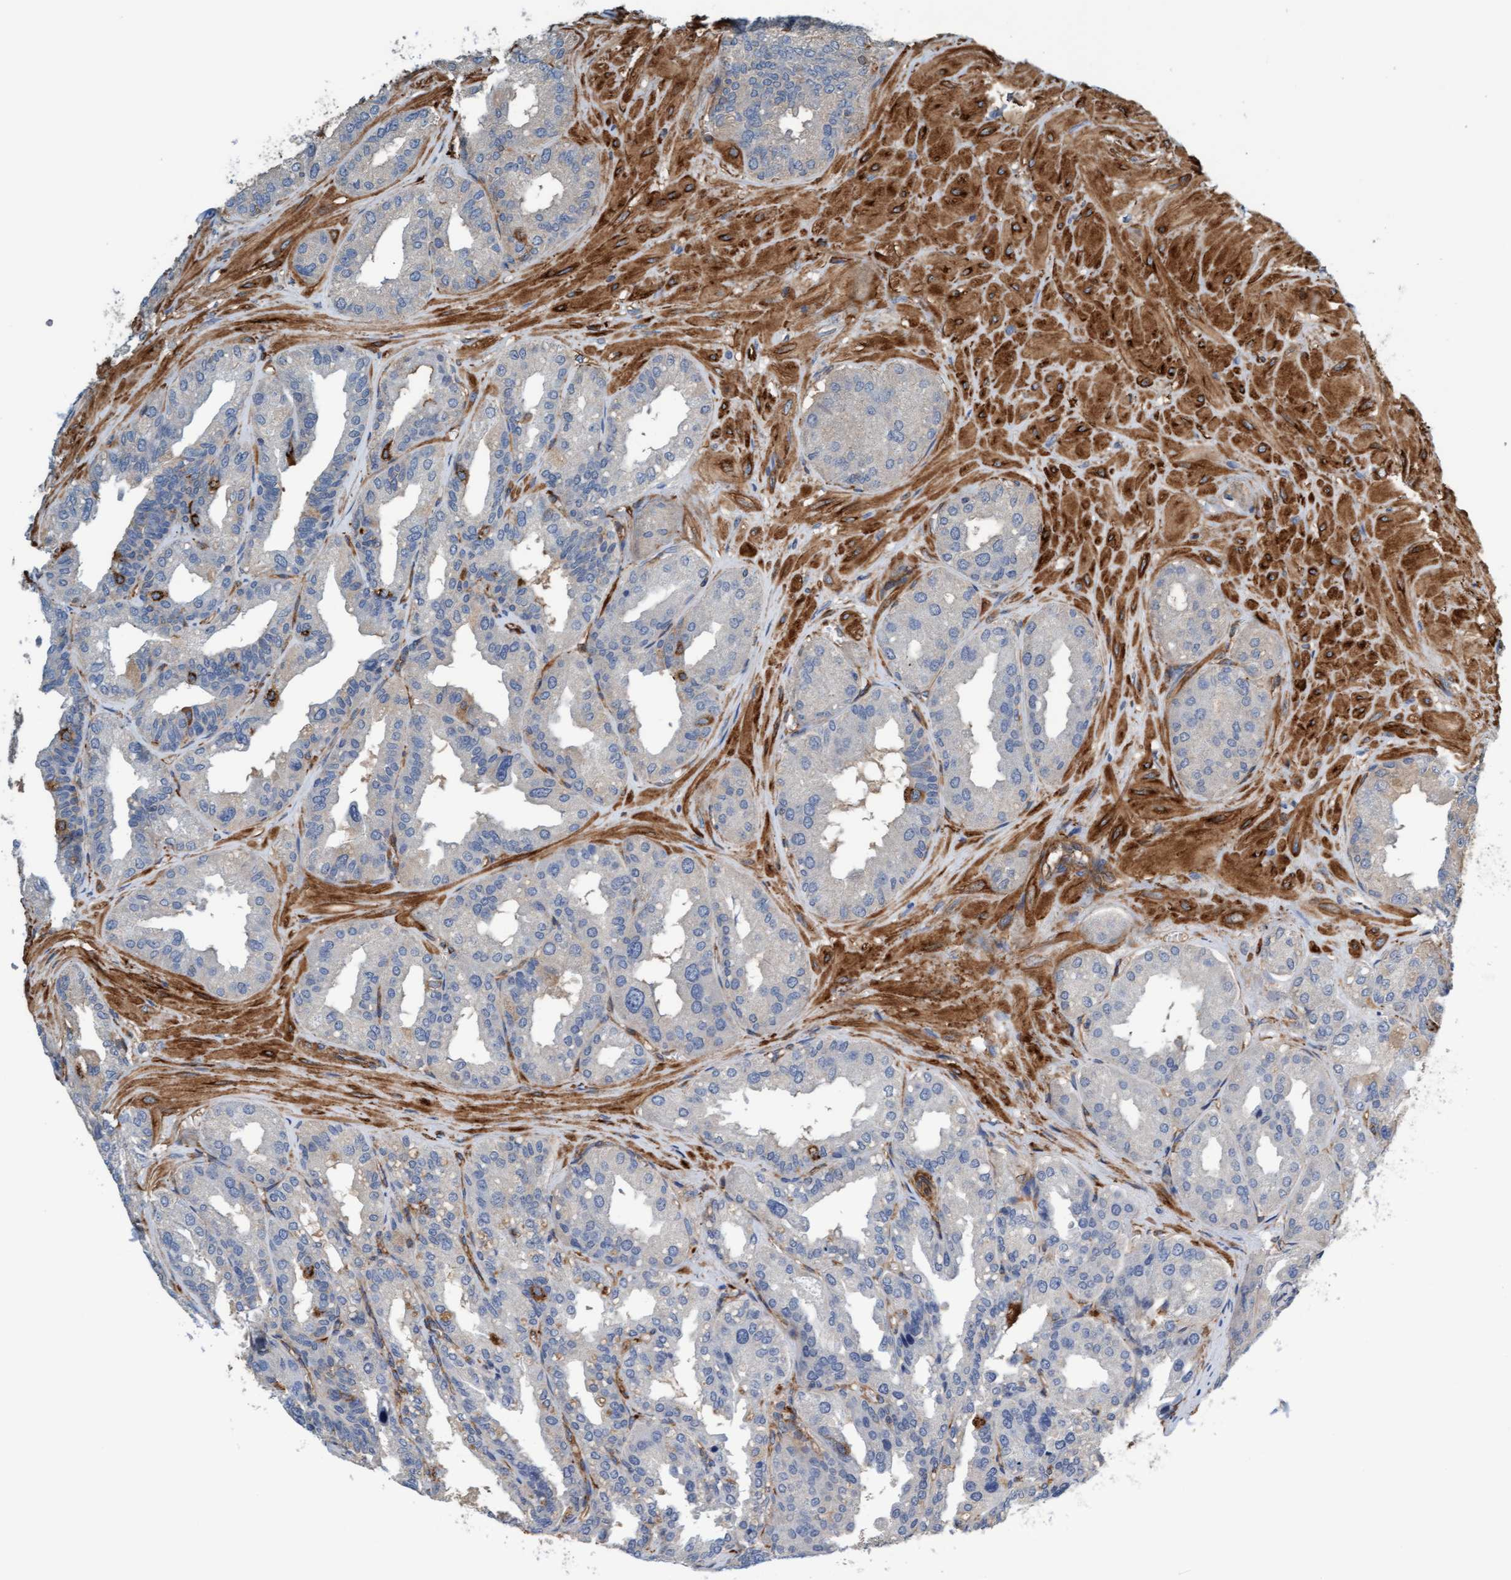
{"staining": {"intensity": "negative", "quantity": "none", "location": "none"}, "tissue": "seminal vesicle", "cell_type": "Glandular cells", "image_type": "normal", "snomed": [{"axis": "morphology", "description": "Normal tissue, NOS"}, {"axis": "topography", "description": "Prostate"}, {"axis": "topography", "description": "Seminal veicle"}], "caption": "There is no significant positivity in glandular cells of seminal vesicle.", "gene": "FMNL3", "patient": {"sex": "male", "age": 51}}